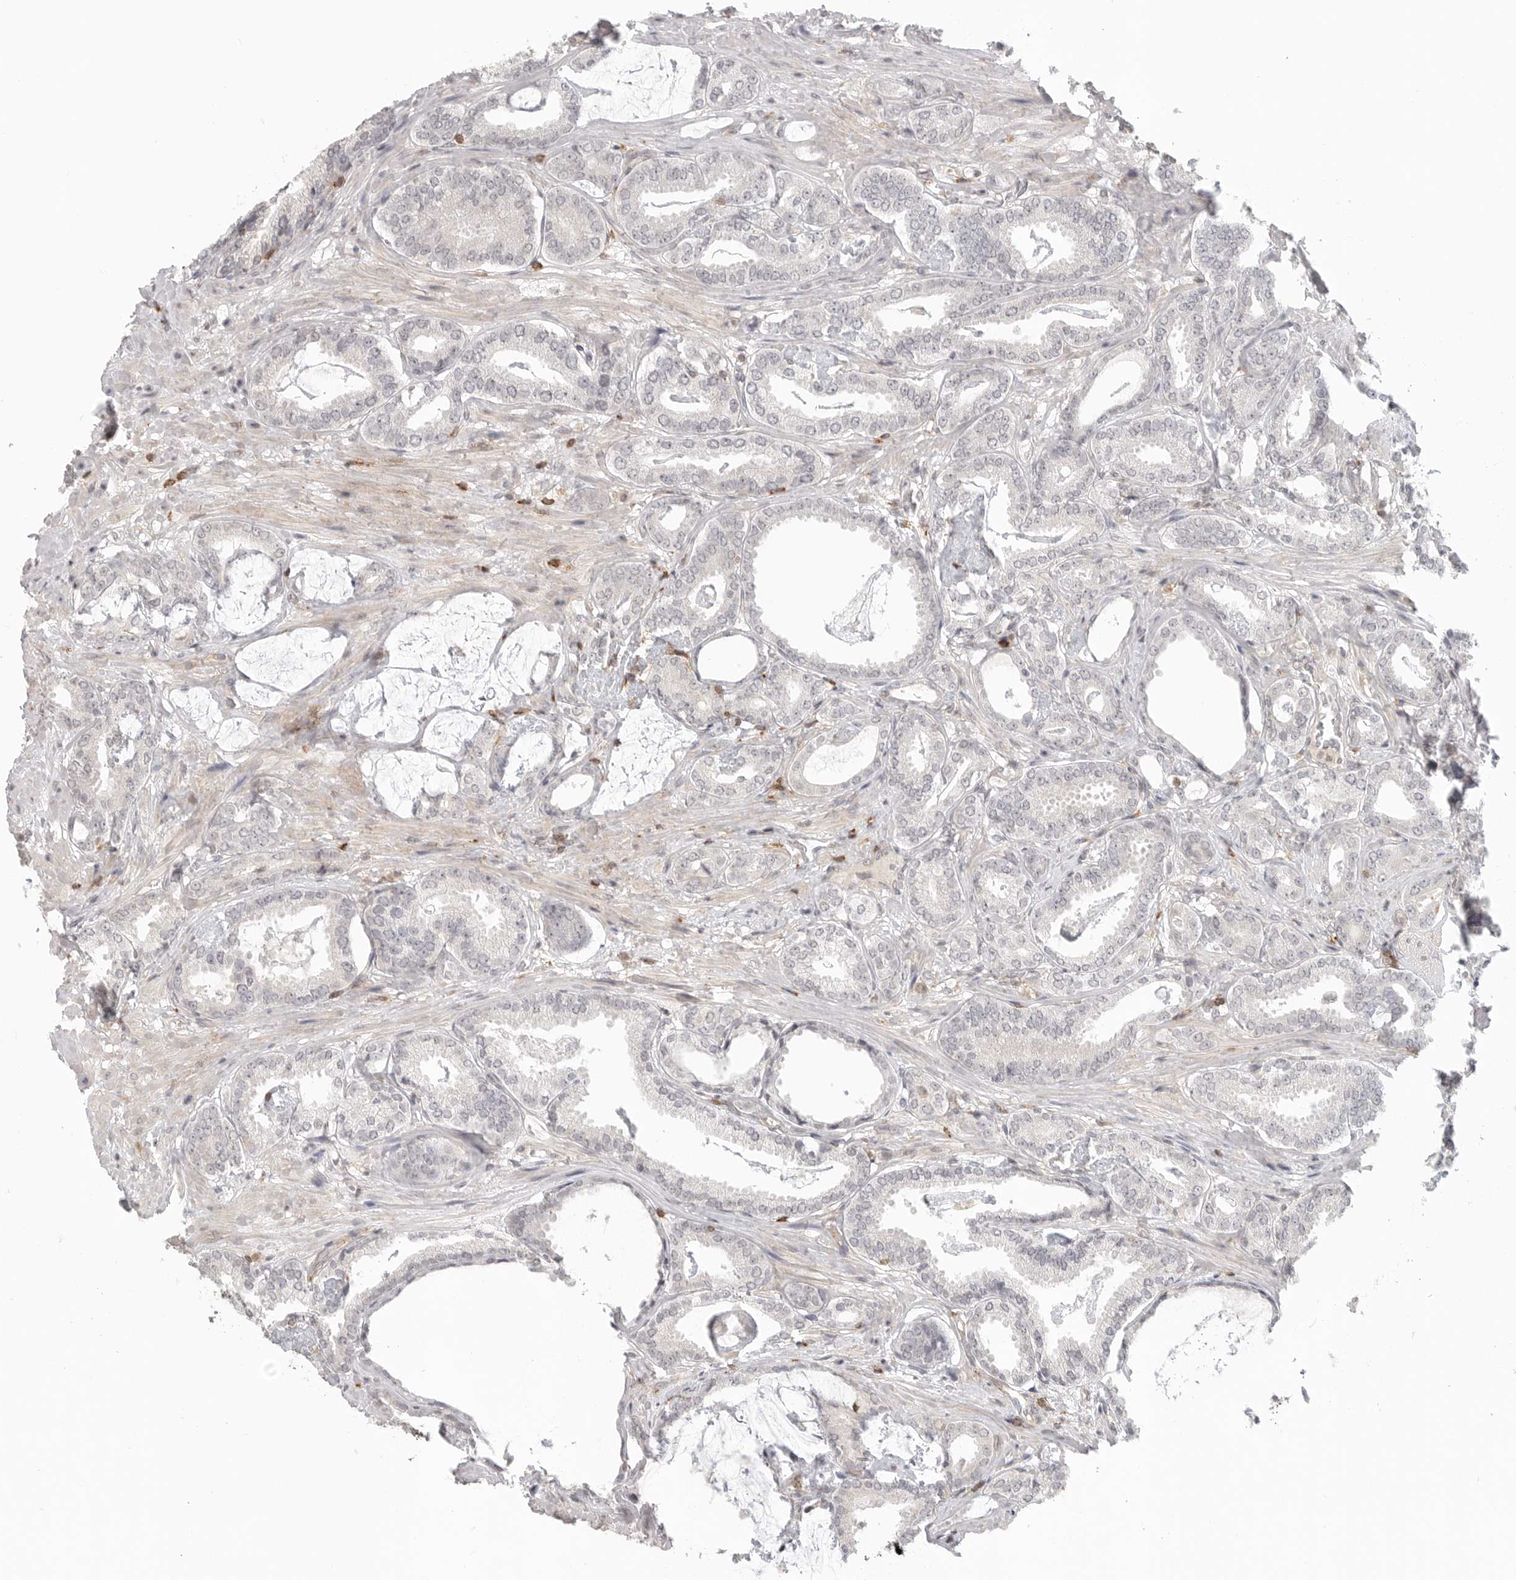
{"staining": {"intensity": "negative", "quantity": "none", "location": "none"}, "tissue": "prostate cancer", "cell_type": "Tumor cells", "image_type": "cancer", "snomed": [{"axis": "morphology", "description": "Adenocarcinoma, Low grade"}, {"axis": "topography", "description": "Prostate"}], "caption": "Photomicrograph shows no significant protein staining in tumor cells of prostate cancer (low-grade adenocarcinoma). The staining is performed using DAB brown chromogen with nuclei counter-stained in using hematoxylin.", "gene": "SH3KBP1", "patient": {"sex": "male", "age": 71}}